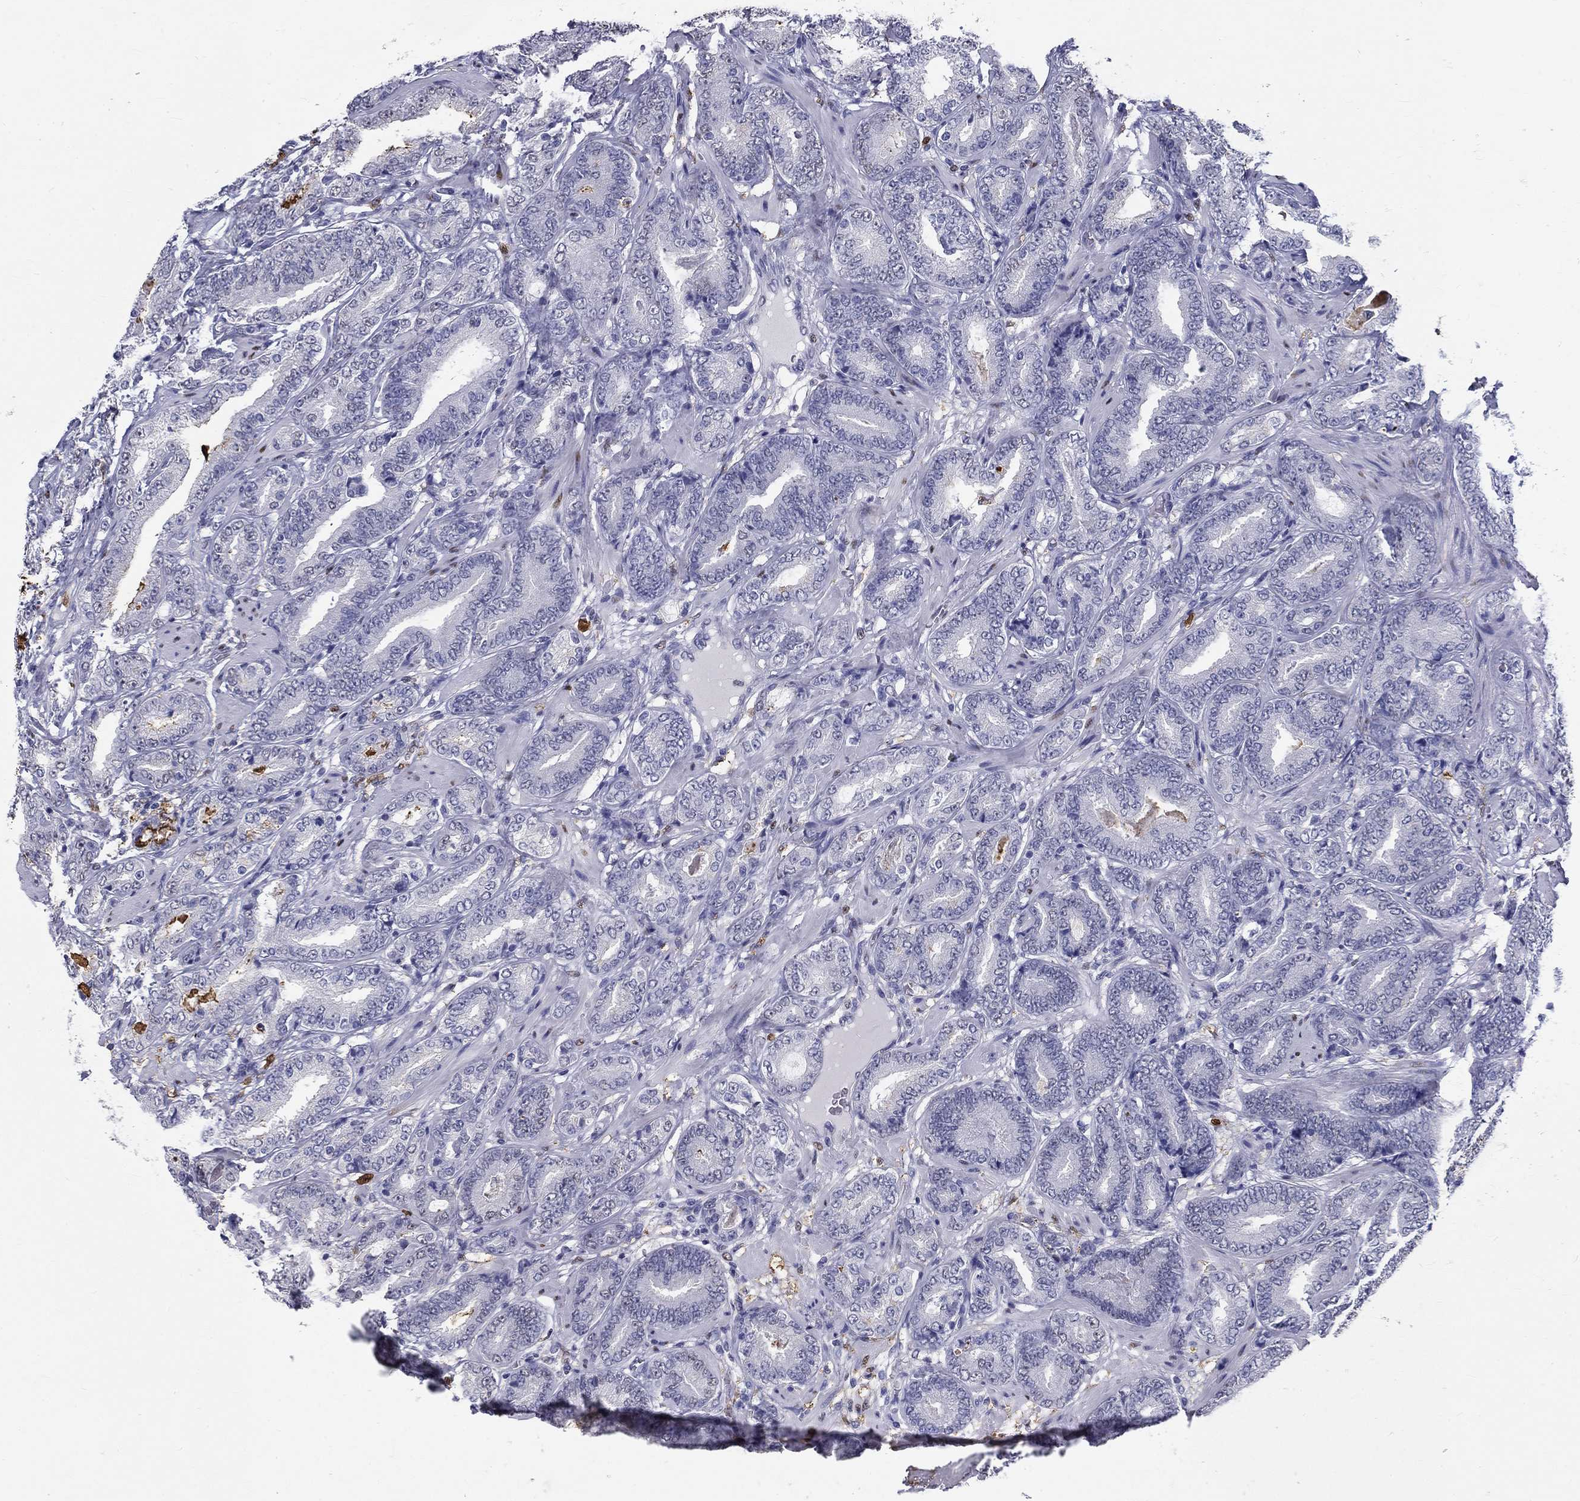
{"staining": {"intensity": "negative", "quantity": "none", "location": "none"}, "tissue": "prostate cancer", "cell_type": "Tumor cells", "image_type": "cancer", "snomed": [{"axis": "morphology", "description": "Adenocarcinoma, Low grade"}, {"axis": "topography", "description": "Prostate"}], "caption": "A photomicrograph of human prostate adenocarcinoma (low-grade) is negative for staining in tumor cells.", "gene": "IGSF8", "patient": {"sex": "male", "age": 60}}